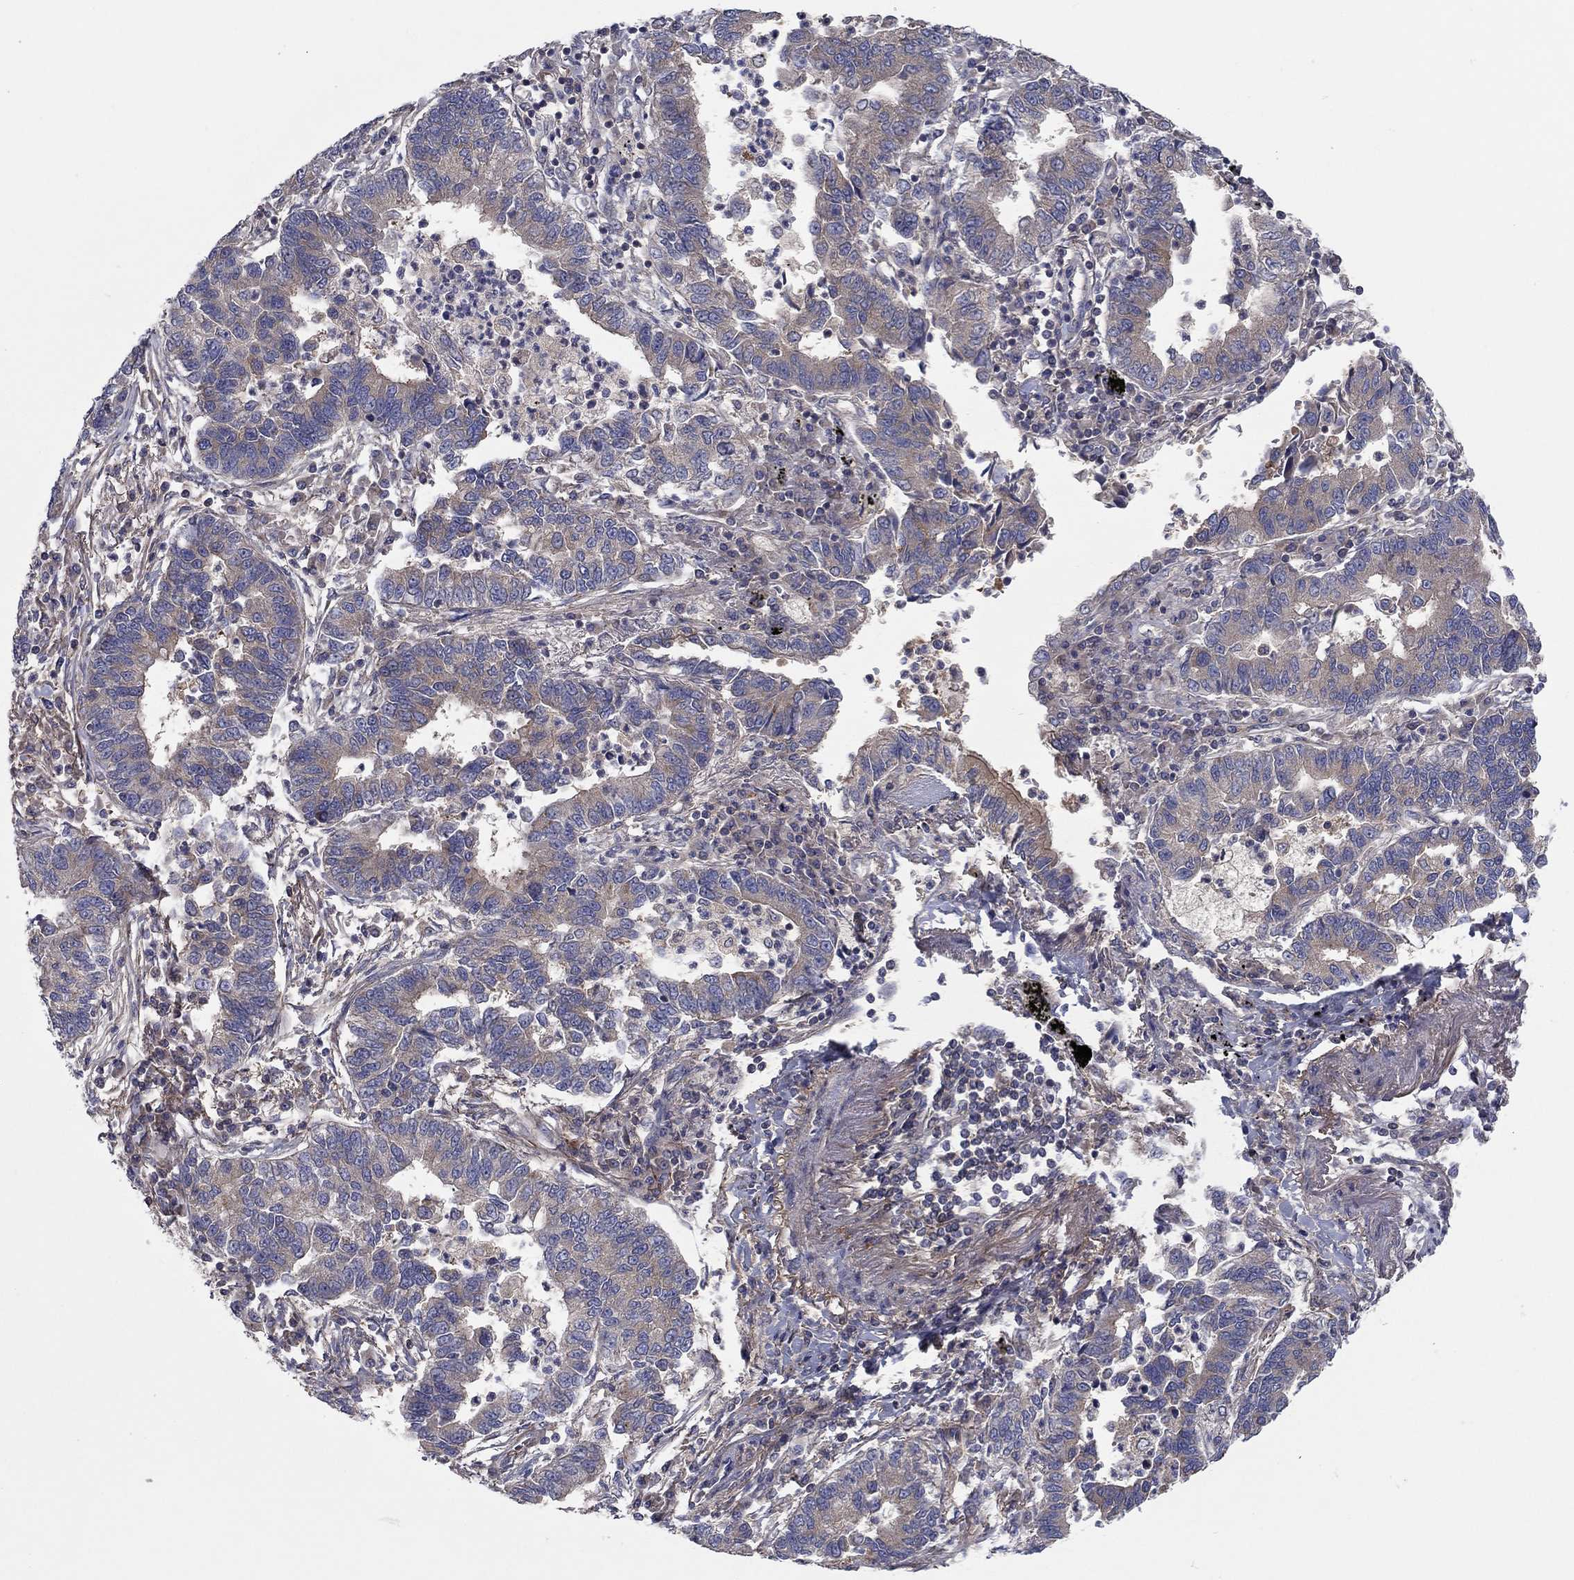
{"staining": {"intensity": "negative", "quantity": "none", "location": "none"}, "tissue": "lung cancer", "cell_type": "Tumor cells", "image_type": "cancer", "snomed": [{"axis": "morphology", "description": "Adenocarcinoma, NOS"}, {"axis": "topography", "description": "Lung"}], "caption": "Immunohistochemistry image of neoplastic tissue: human lung adenocarcinoma stained with DAB (3,3'-diaminobenzidine) exhibits no significant protein positivity in tumor cells.", "gene": "RNF123", "patient": {"sex": "female", "age": 57}}